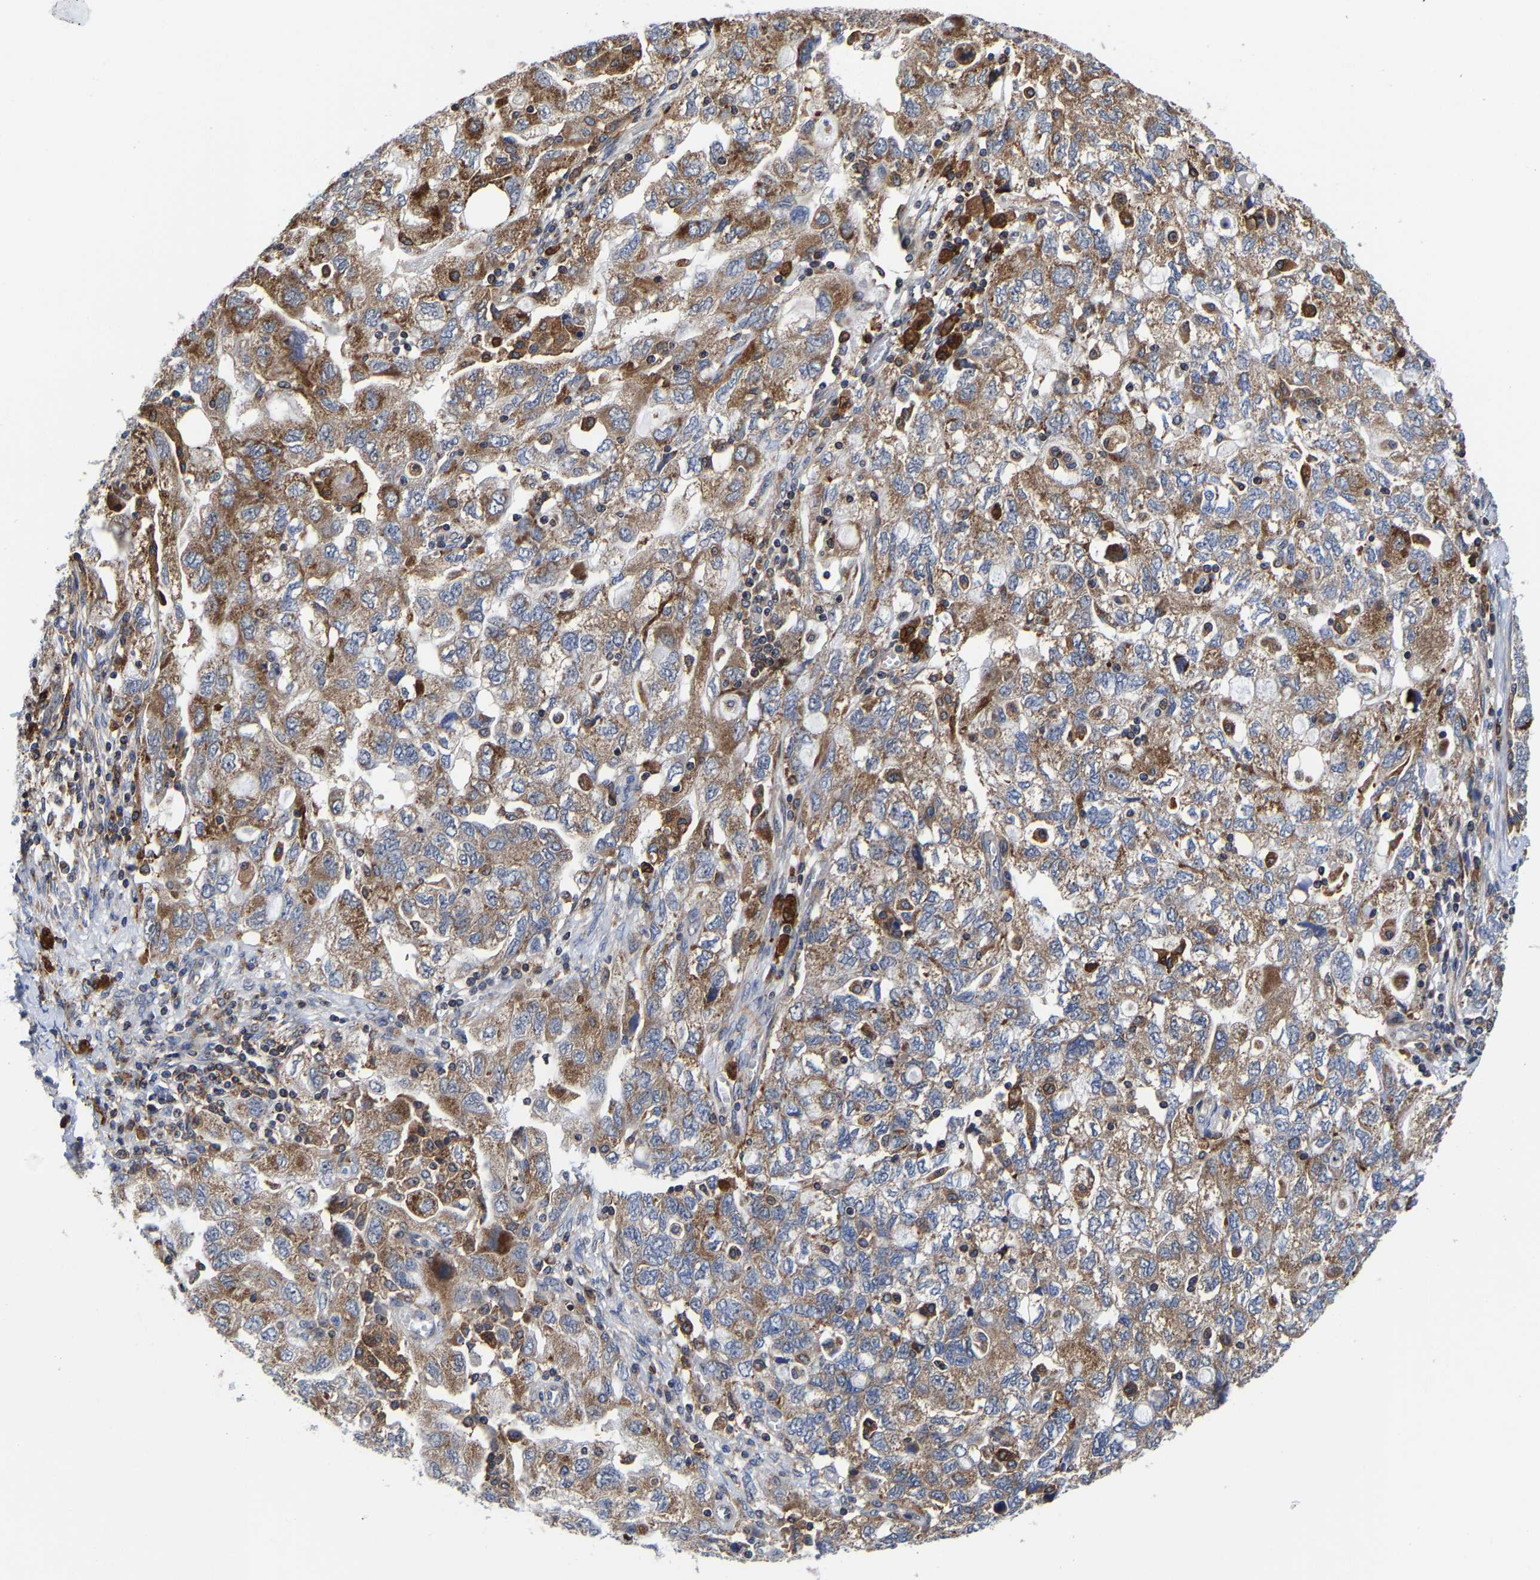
{"staining": {"intensity": "moderate", "quantity": ">75%", "location": "cytoplasmic/membranous"}, "tissue": "ovarian cancer", "cell_type": "Tumor cells", "image_type": "cancer", "snomed": [{"axis": "morphology", "description": "Carcinoma, NOS"}, {"axis": "morphology", "description": "Cystadenocarcinoma, serous, NOS"}, {"axis": "topography", "description": "Ovary"}], "caption": "This histopathology image demonstrates IHC staining of human ovarian serous cystadenocarcinoma, with medium moderate cytoplasmic/membranous expression in approximately >75% of tumor cells.", "gene": "PFKFB3", "patient": {"sex": "female", "age": 69}}